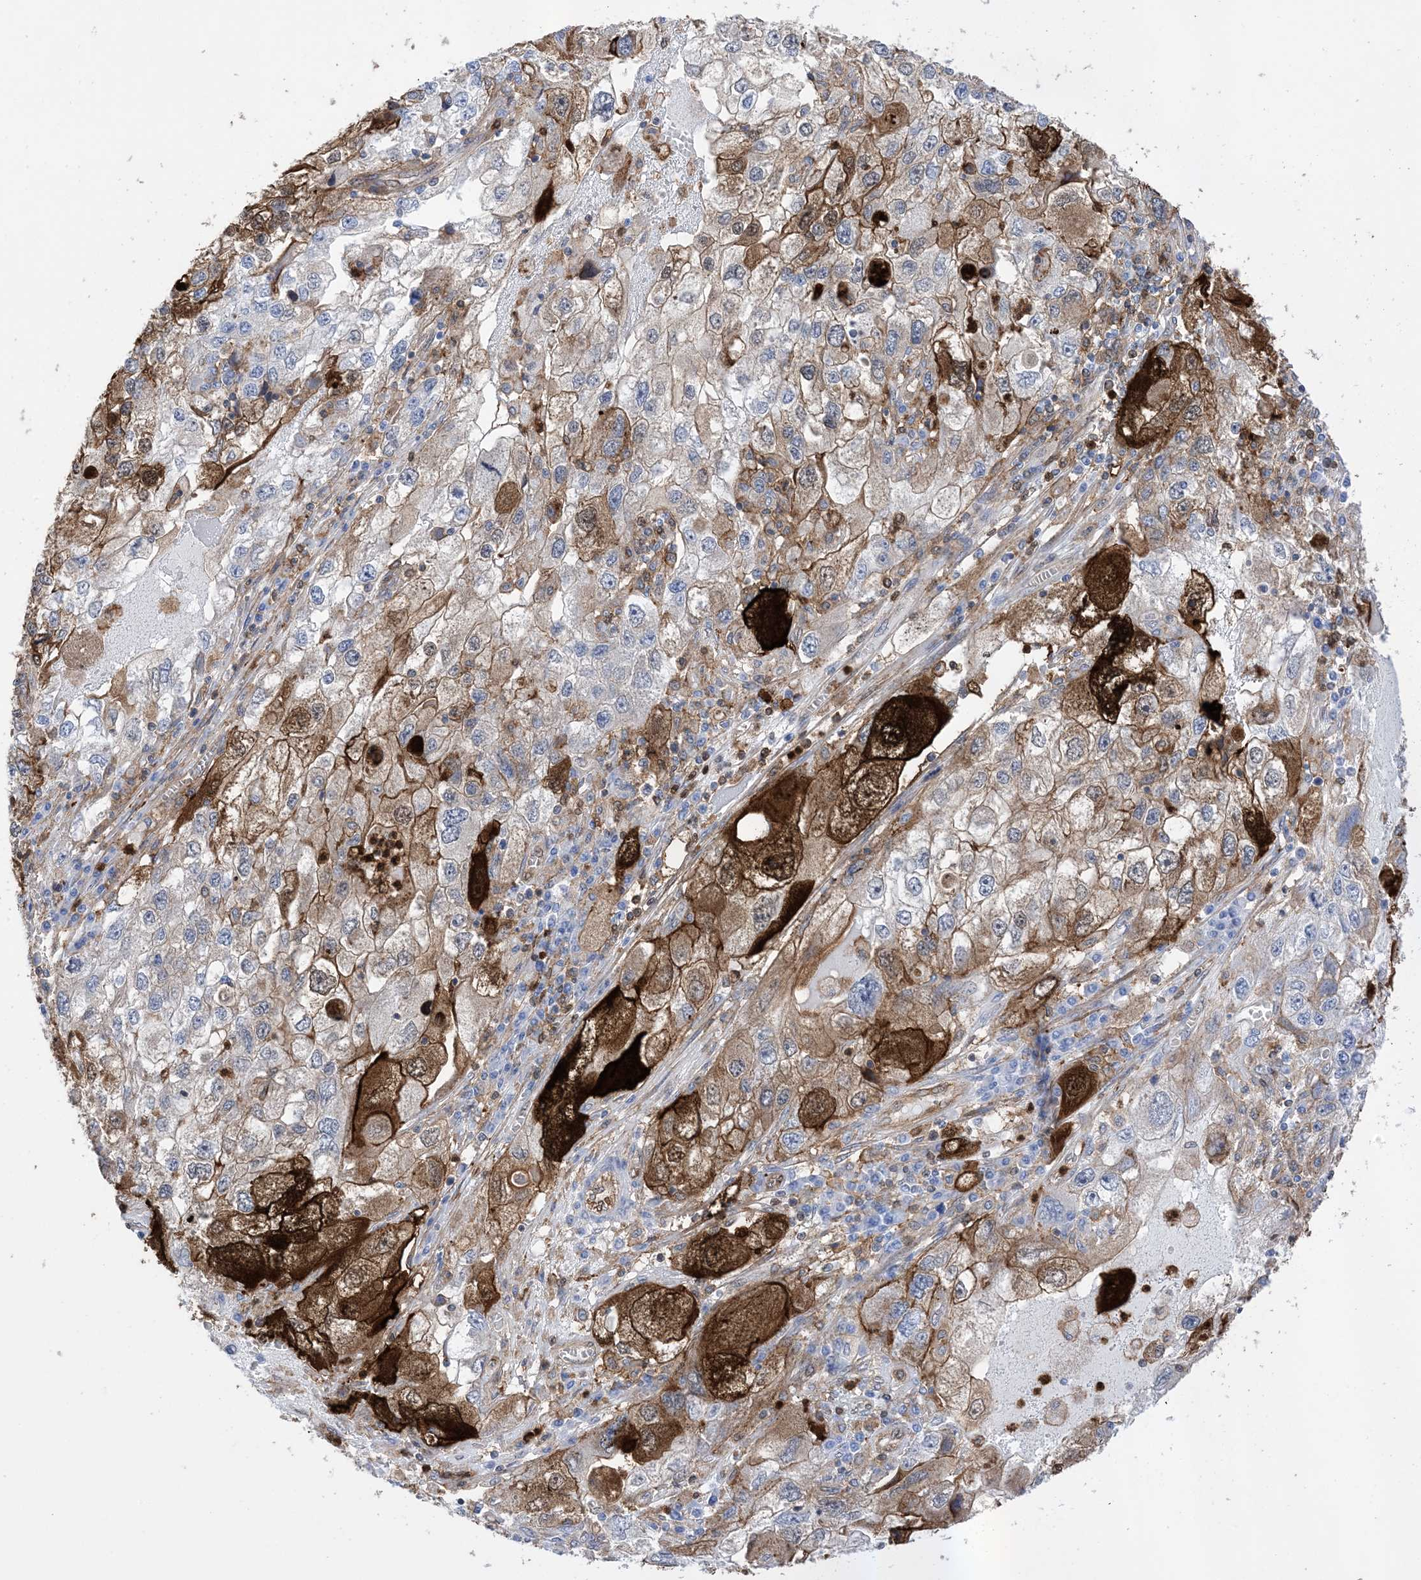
{"staining": {"intensity": "moderate", "quantity": "25%-75%", "location": "cytoplasmic/membranous"}, "tissue": "endometrial cancer", "cell_type": "Tumor cells", "image_type": "cancer", "snomed": [{"axis": "morphology", "description": "Adenocarcinoma, NOS"}, {"axis": "topography", "description": "Endometrium"}], "caption": "Immunohistochemistry micrograph of human adenocarcinoma (endometrial) stained for a protein (brown), which shows medium levels of moderate cytoplasmic/membranous staining in approximately 25%-75% of tumor cells.", "gene": "ANXA1", "patient": {"sex": "female", "age": 49}}